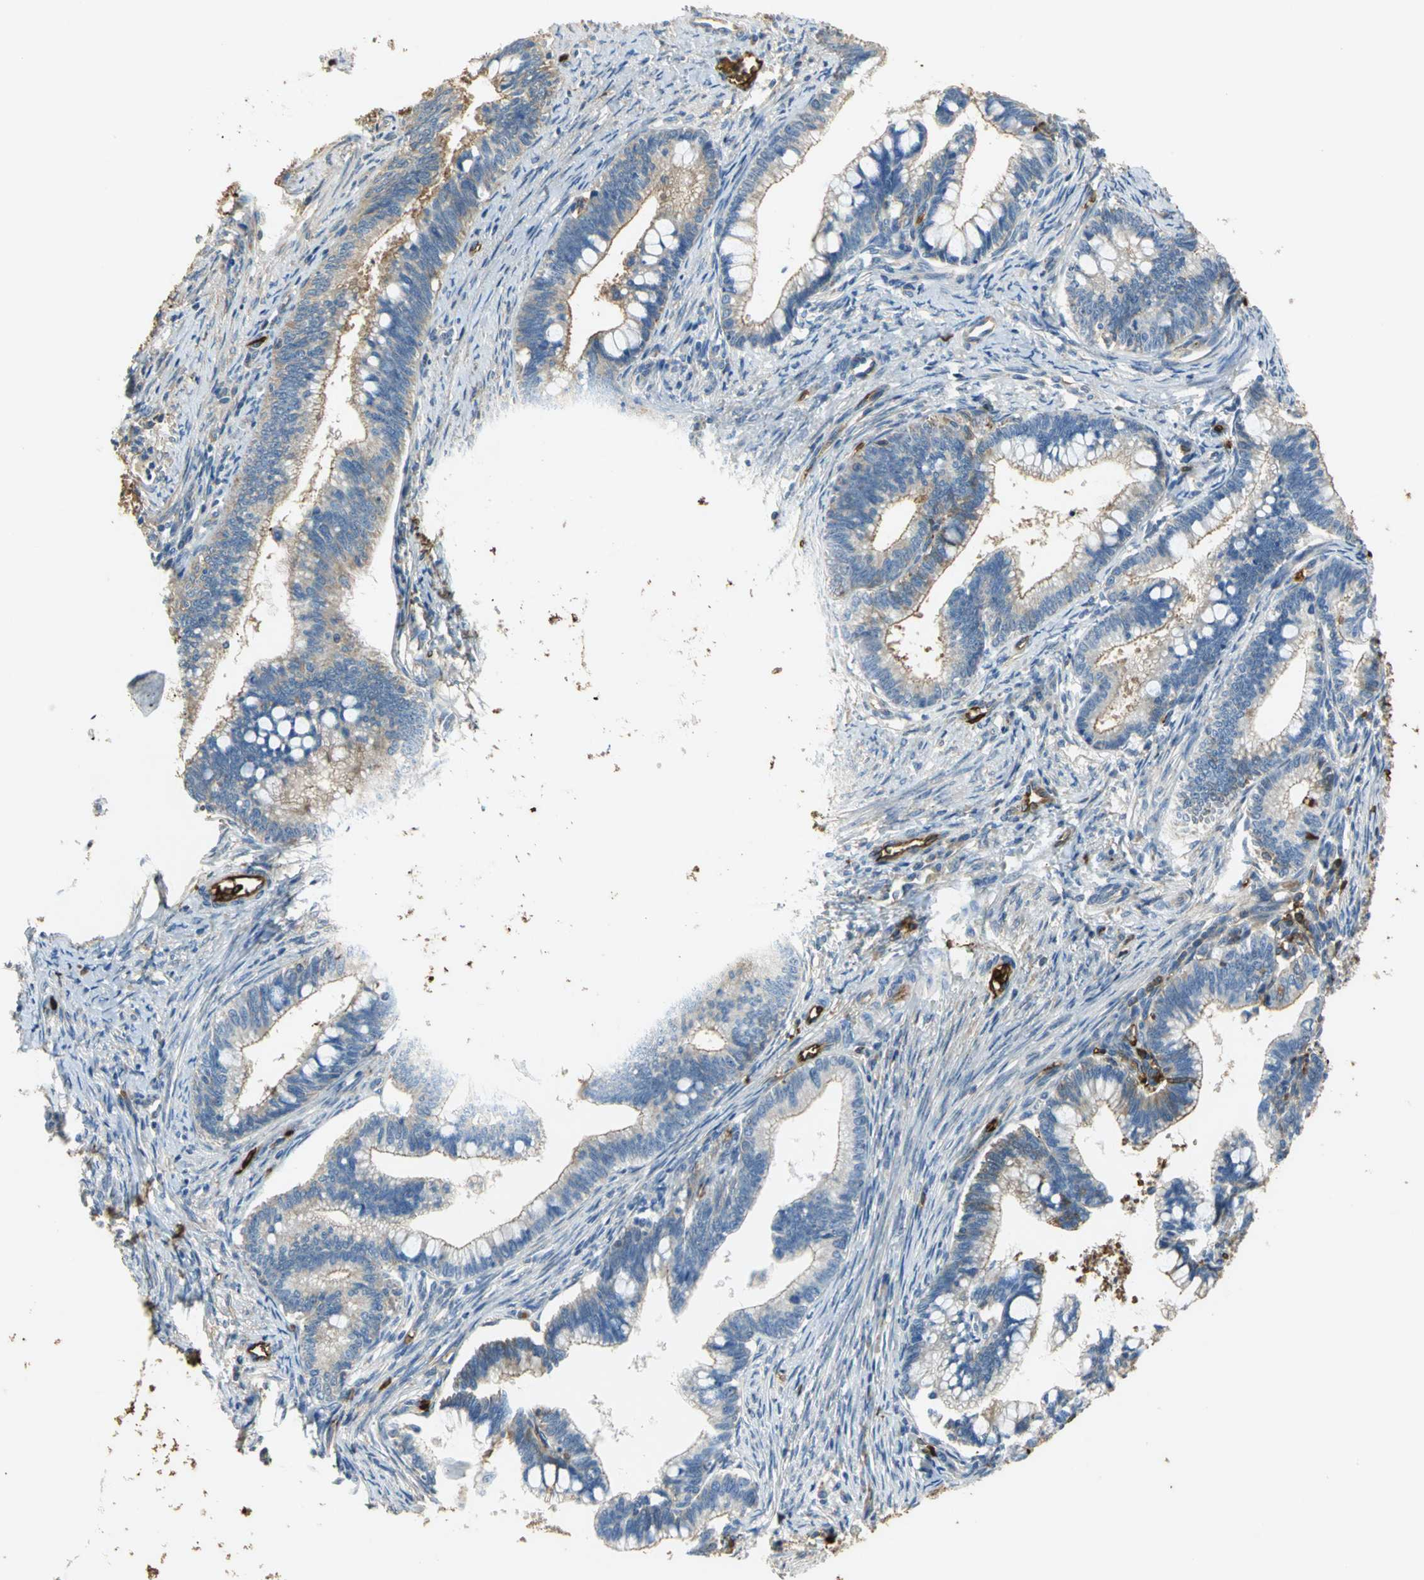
{"staining": {"intensity": "moderate", "quantity": ">75%", "location": "cytoplasmic/membranous"}, "tissue": "cervical cancer", "cell_type": "Tumor cells", "image_type": "cancer", "snomed": [{"axis": "morphology", "description": "Adenocarcinoma, NOS"}, {"axis": "topography", "description": "Cervix"}], "caption": "Cervical adenocarcinoma stained for a protein reveals moderate cytoplasmic/membranous positivity in tumor cells.", "gene": "TREM1", "patient": {"sex": "female", "age": 36}}